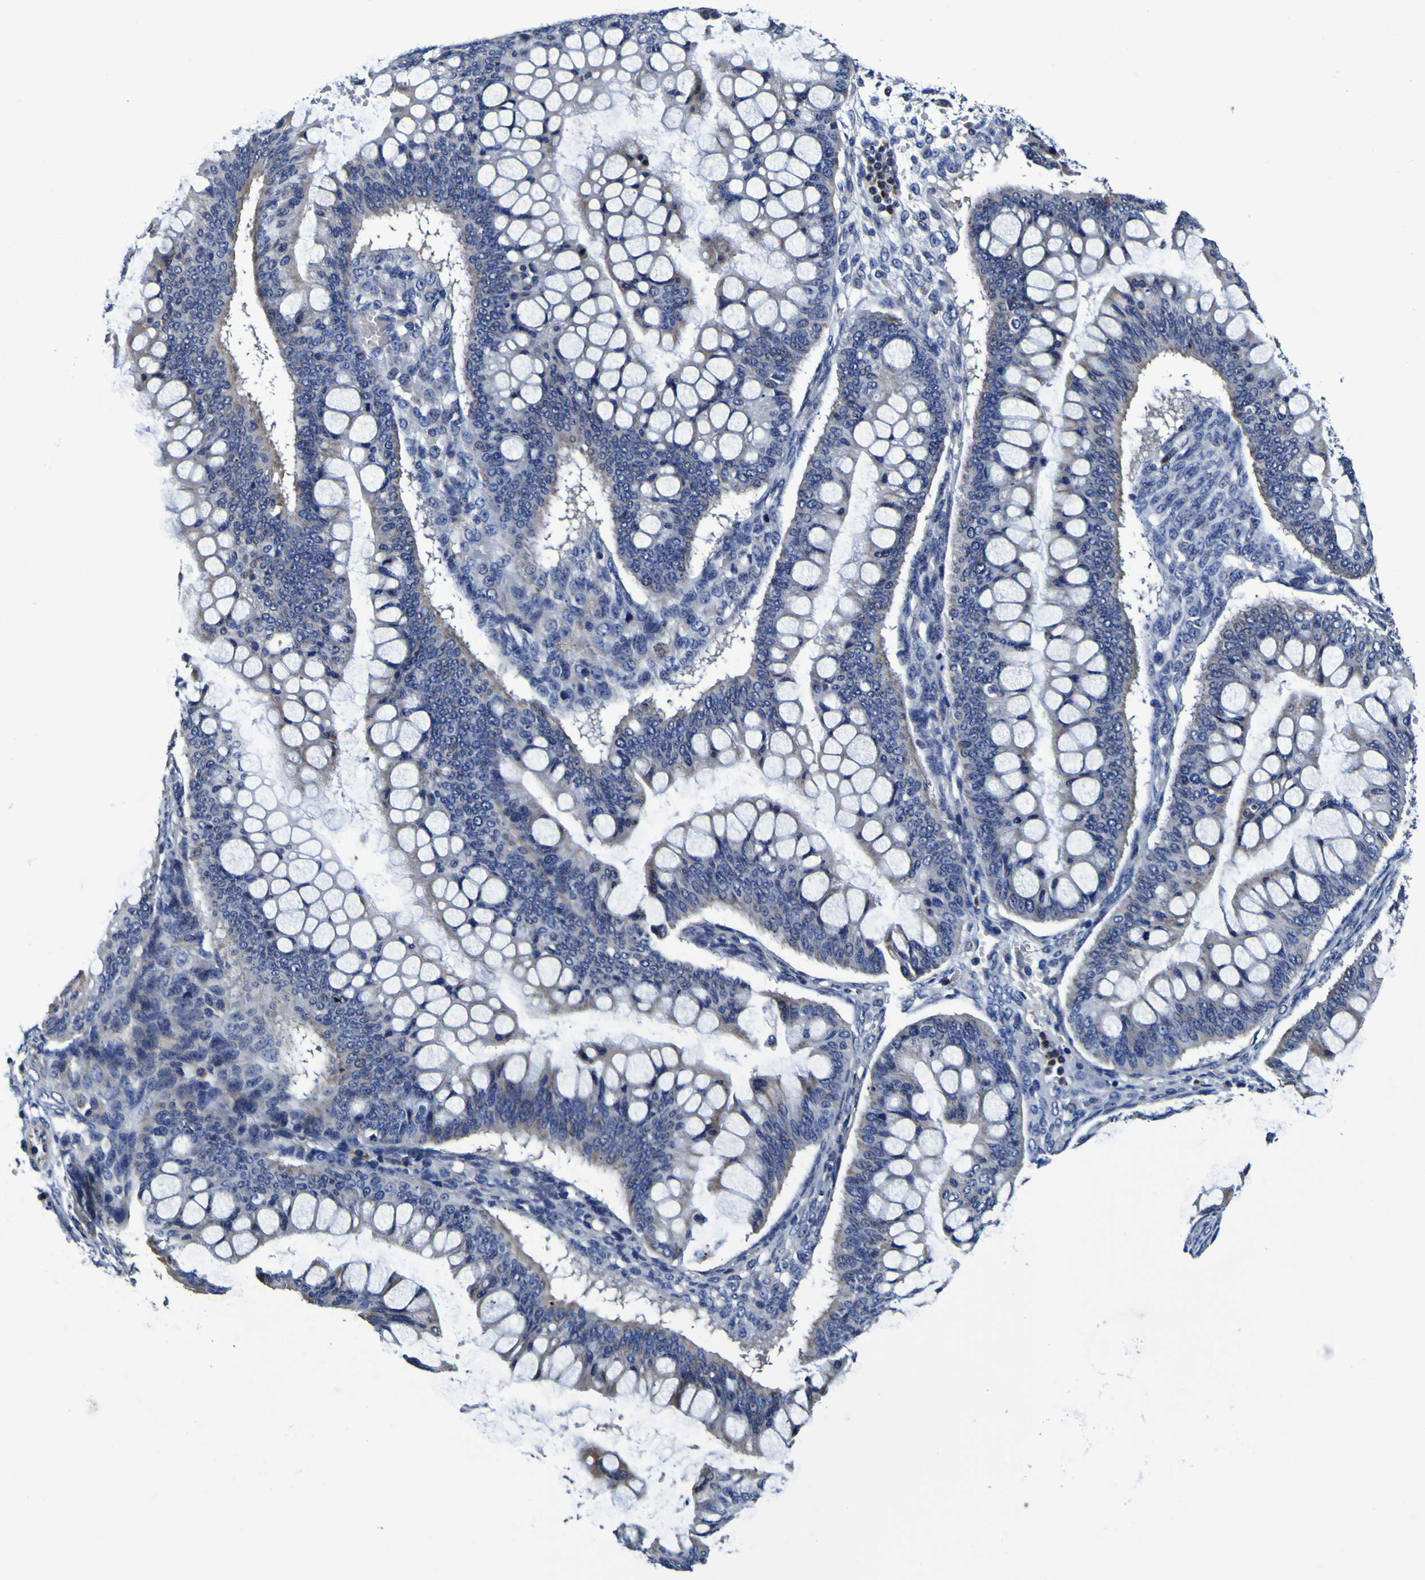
{"staining": {"intensity": "negative", "quantity": "none", "location": "none"}, "tissue": "ovarian cancer", "cell_type": "Tumor cells", "image_type": "cancer", "snomed": [{"axis": "morphology", "description": "Cystadenocarcinoma, mucinous, NOS"}, {"axis": "topography", "description": "Ovary"}], "caption": "Immunohistochemical staining of ovarian cancer demonstrates no significant positivity in tumor cells.", "gene": "PANK4", "patient": {"sex": "female", "age": 73}}